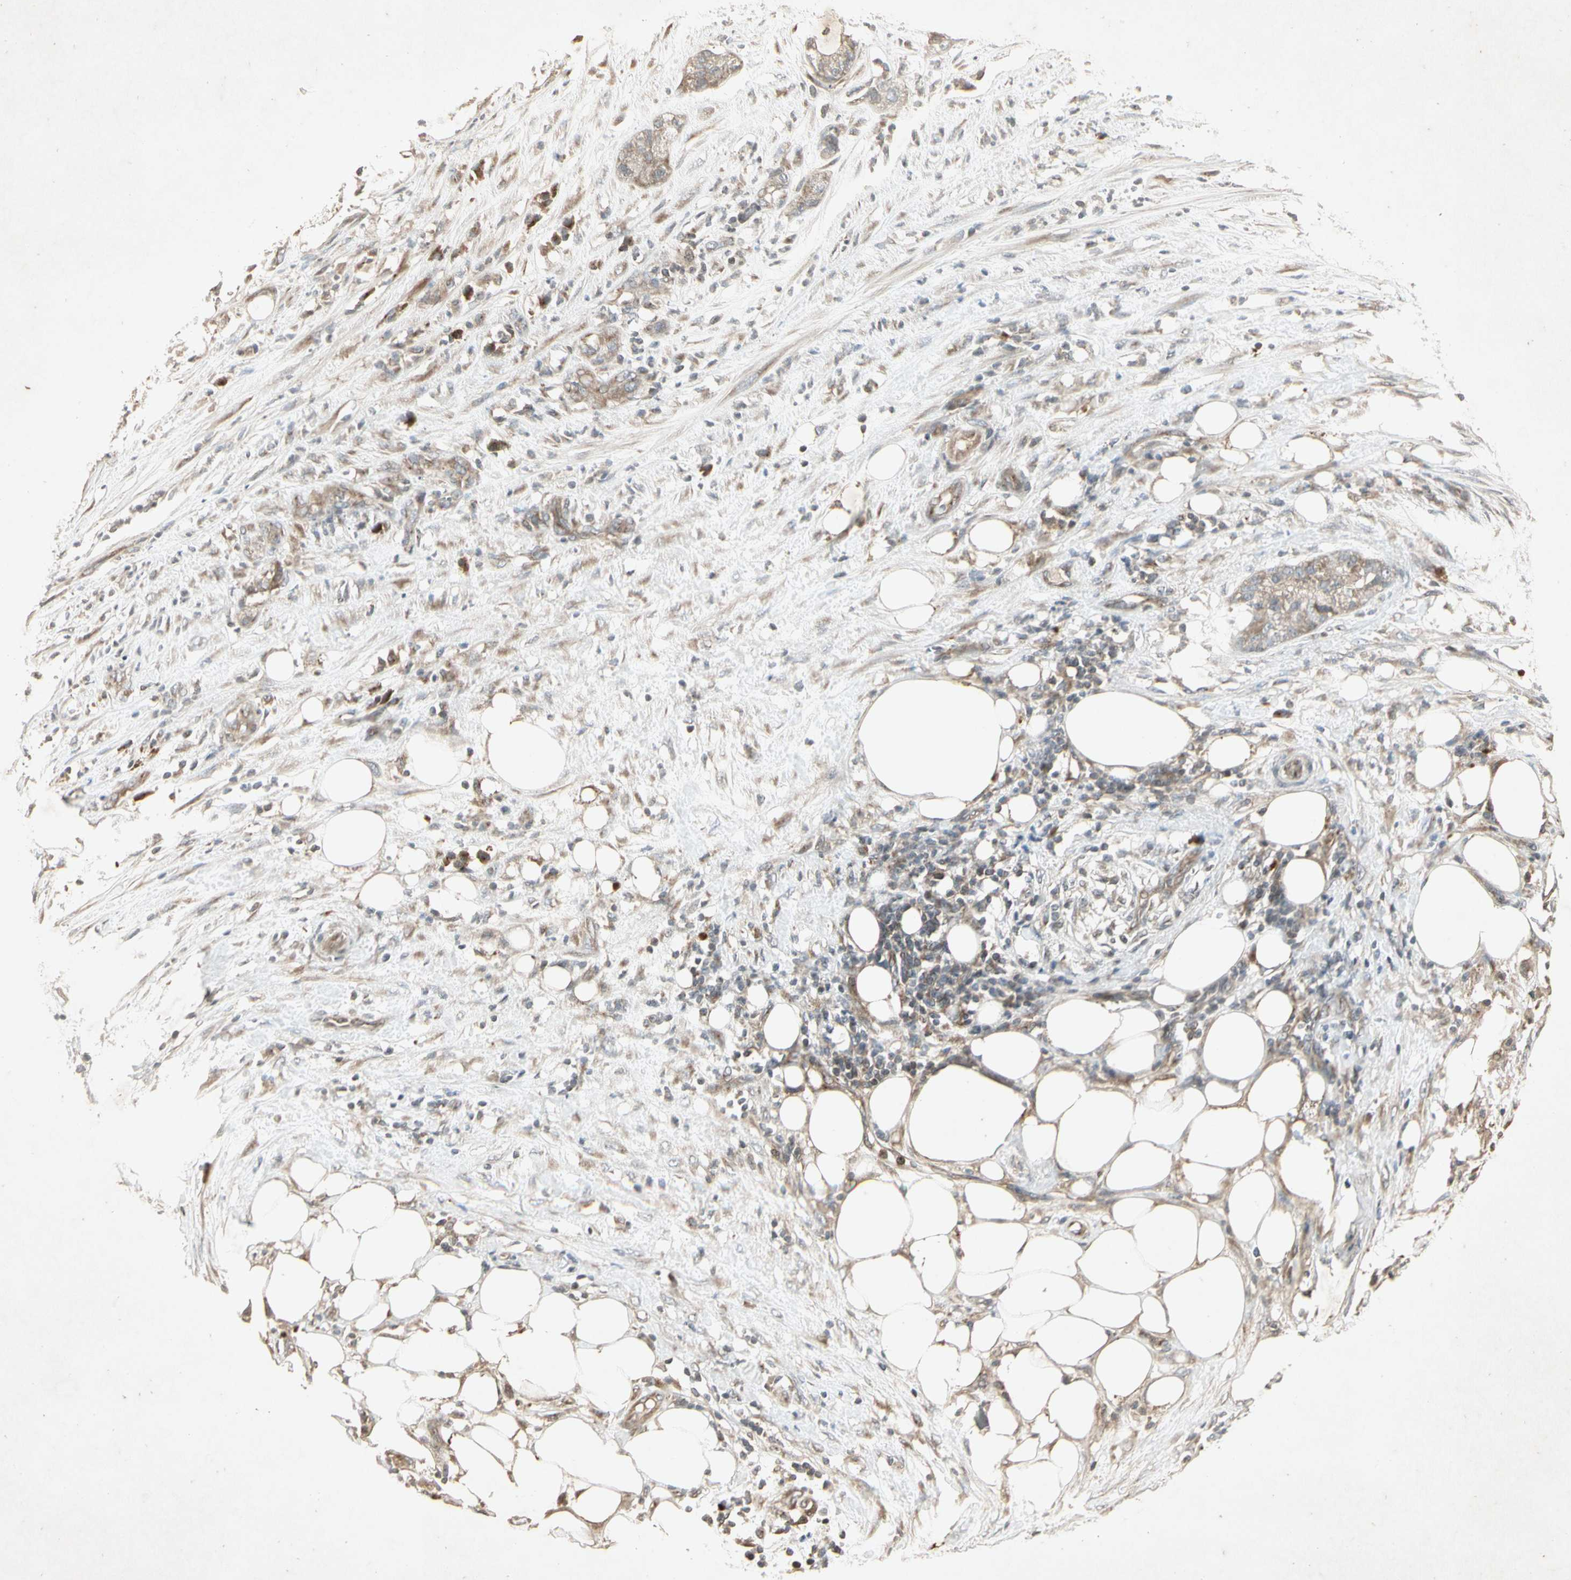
{"staining": {"intensity": "weak", "quantity": ">75%", "location": "cytoplasmic/membranous"}, "tissue": "pancreatic cancer", "cell_type": "Tumor cells", "image_type": "cancer", "snomed": [{"axis": "morphology", "description": "Adenocarcinoma, NOS"}, {"axis": "topography", "description": "Pancreas"}], "caption": "Adenocarcinoma (pancreatic) tissue shows weak cytoplasmic/membranous staining in about >75% of tumor cells, visualized by immunohistochemistry.", "gene": "TEK", "patient": {"sex": "female", "age": 78}}